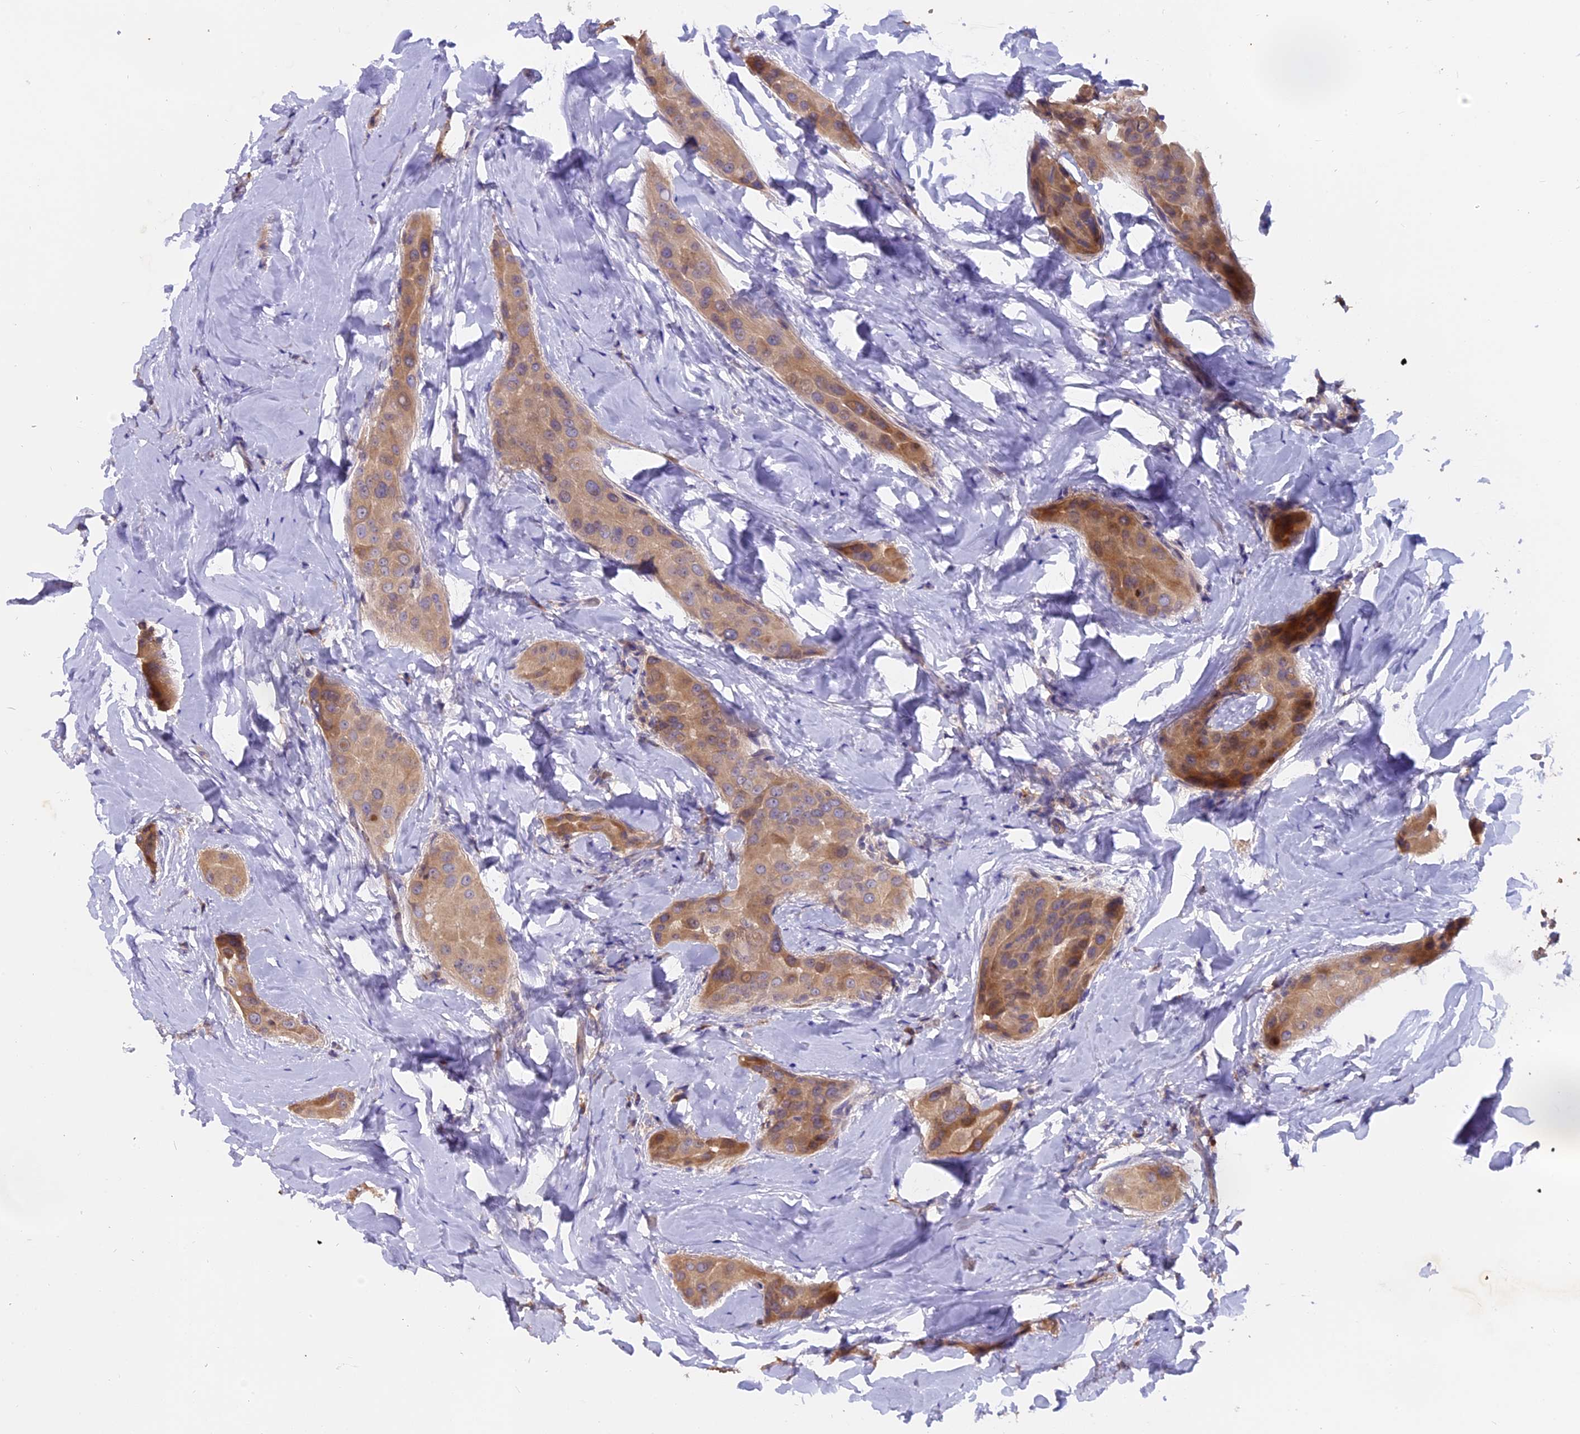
{"staining": {"intensity": "moderate", "quantity": ">75%", "location": "cytoplasmic/membranous"}, "tissue": "thyroid cancer", "cell_type": "Tumor cells", "image_type": "cancer", "snomed": [{"axis": "morphology", "description": "Papillary adenocarcinoma, NOS"}, {"axis": "topography", "description": "Thyroid gland"}], "caption": "An image of human papillary adenocarcinoma (thyroid) stained for a protein reveals moderate cytoplasmic/membranous brown staining in tumor cells. The staining was performed using DAB (3,3'-diaminobenzidine) to visualize the protein expression in brown, while the nuclei were stained in blue with hematoxylin (Magnification: 20x).", "gene": "MEMO1", "patient": {"sex": "male", "age": 33}}